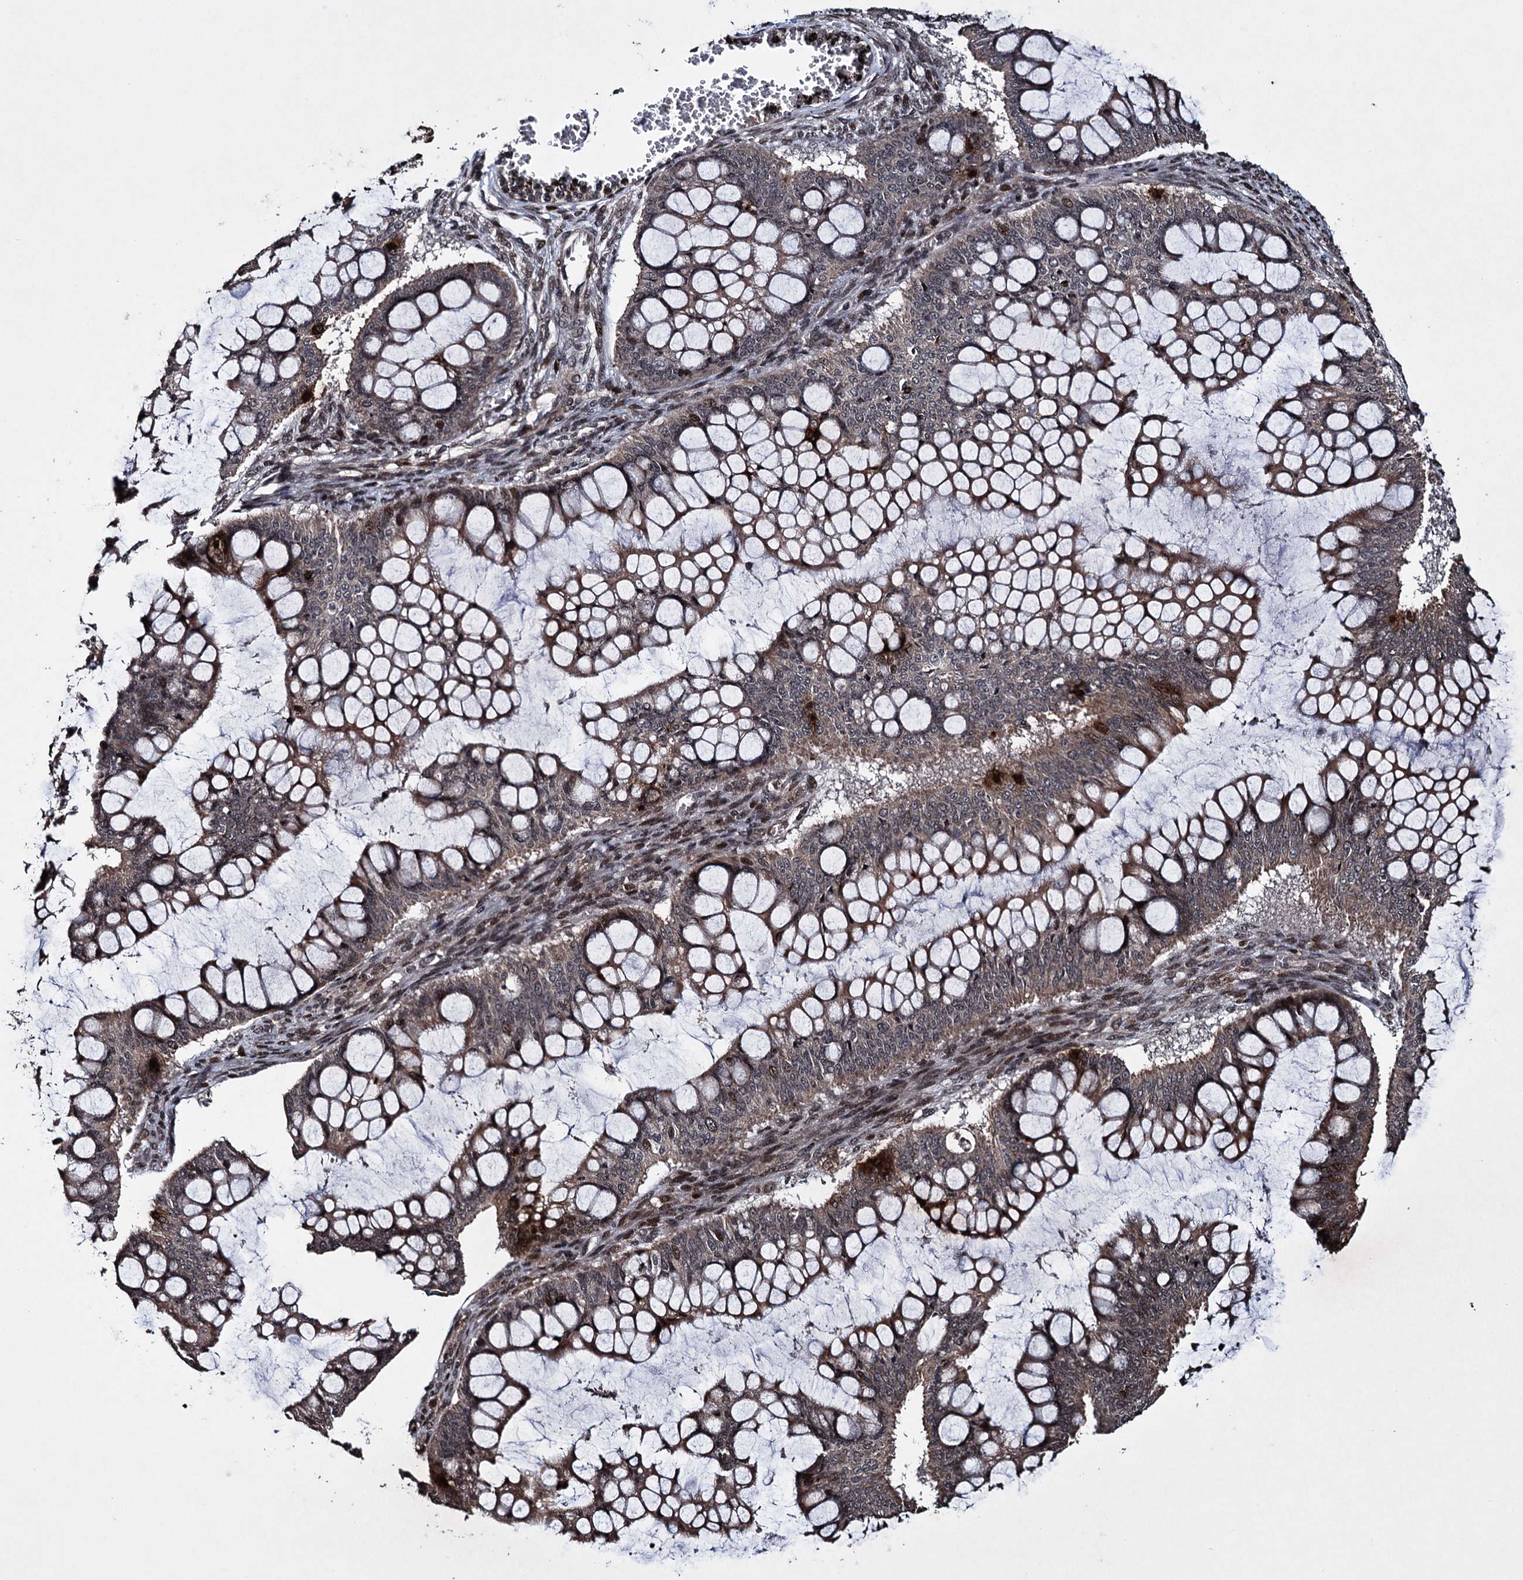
{"staining": {"intensity": "weak", "quantity": "25%-75%", "location": "cytoplasmic/membranous"}, "tissue": "ovarian cancer", "cell_type": "Tumor cells", "image_type": "cancer", "snomed": [{"axis": "morphology", "description": "Cystadenocarcinoma, mucinous, NOS"}, {"axis": "topography", "description": "Ovary"}], "caption": "A low amount of weak cytoplasmic/membranous positivity is appreciated in about 25%-75% of tumor cells in ovarian mucinous cystadenocarcinoma tissue.", "gene": "EYA4", "patient": {"sex": "female", "age": 73}}